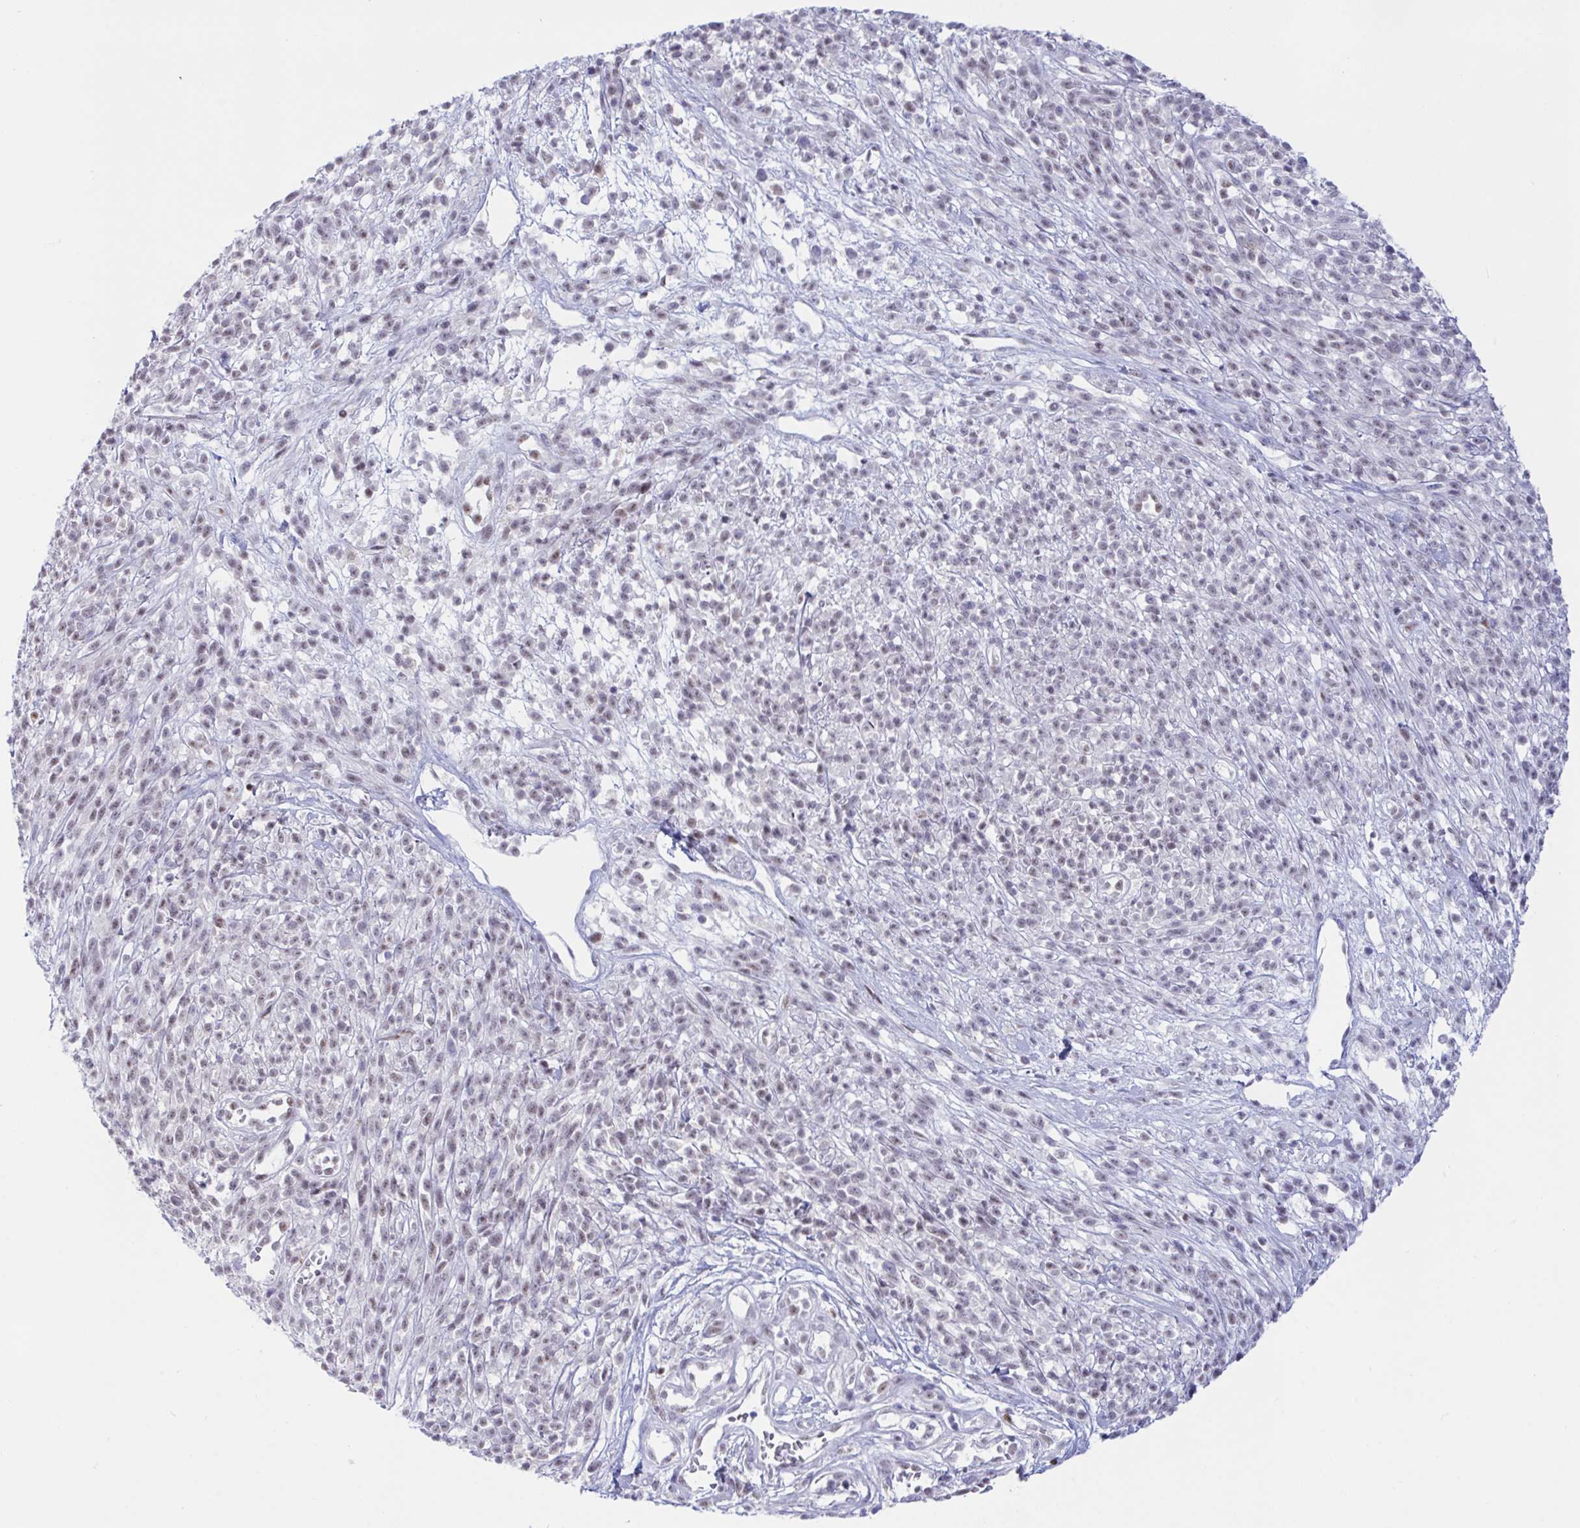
{"staining": {"intensity": "negative", "quantity": "none", "location": "none"}, "tissue": "melanoma", "cell_type": "Tumor cells", "image_type": "cancer", "snomed": [{"axis": "morphology", "description": "Malignant melanoma, NOS"}, {"axis": "topography", "description": "Skin"}, {"axis": "topography", "description": "Skin of trunk"}], "caption": "An IHC micrograph of melanoma is shown. There is no staining in tumor cells of melanoma.", "gene": "IKZF2", "patient": {"sex": "male", "age": 74}}